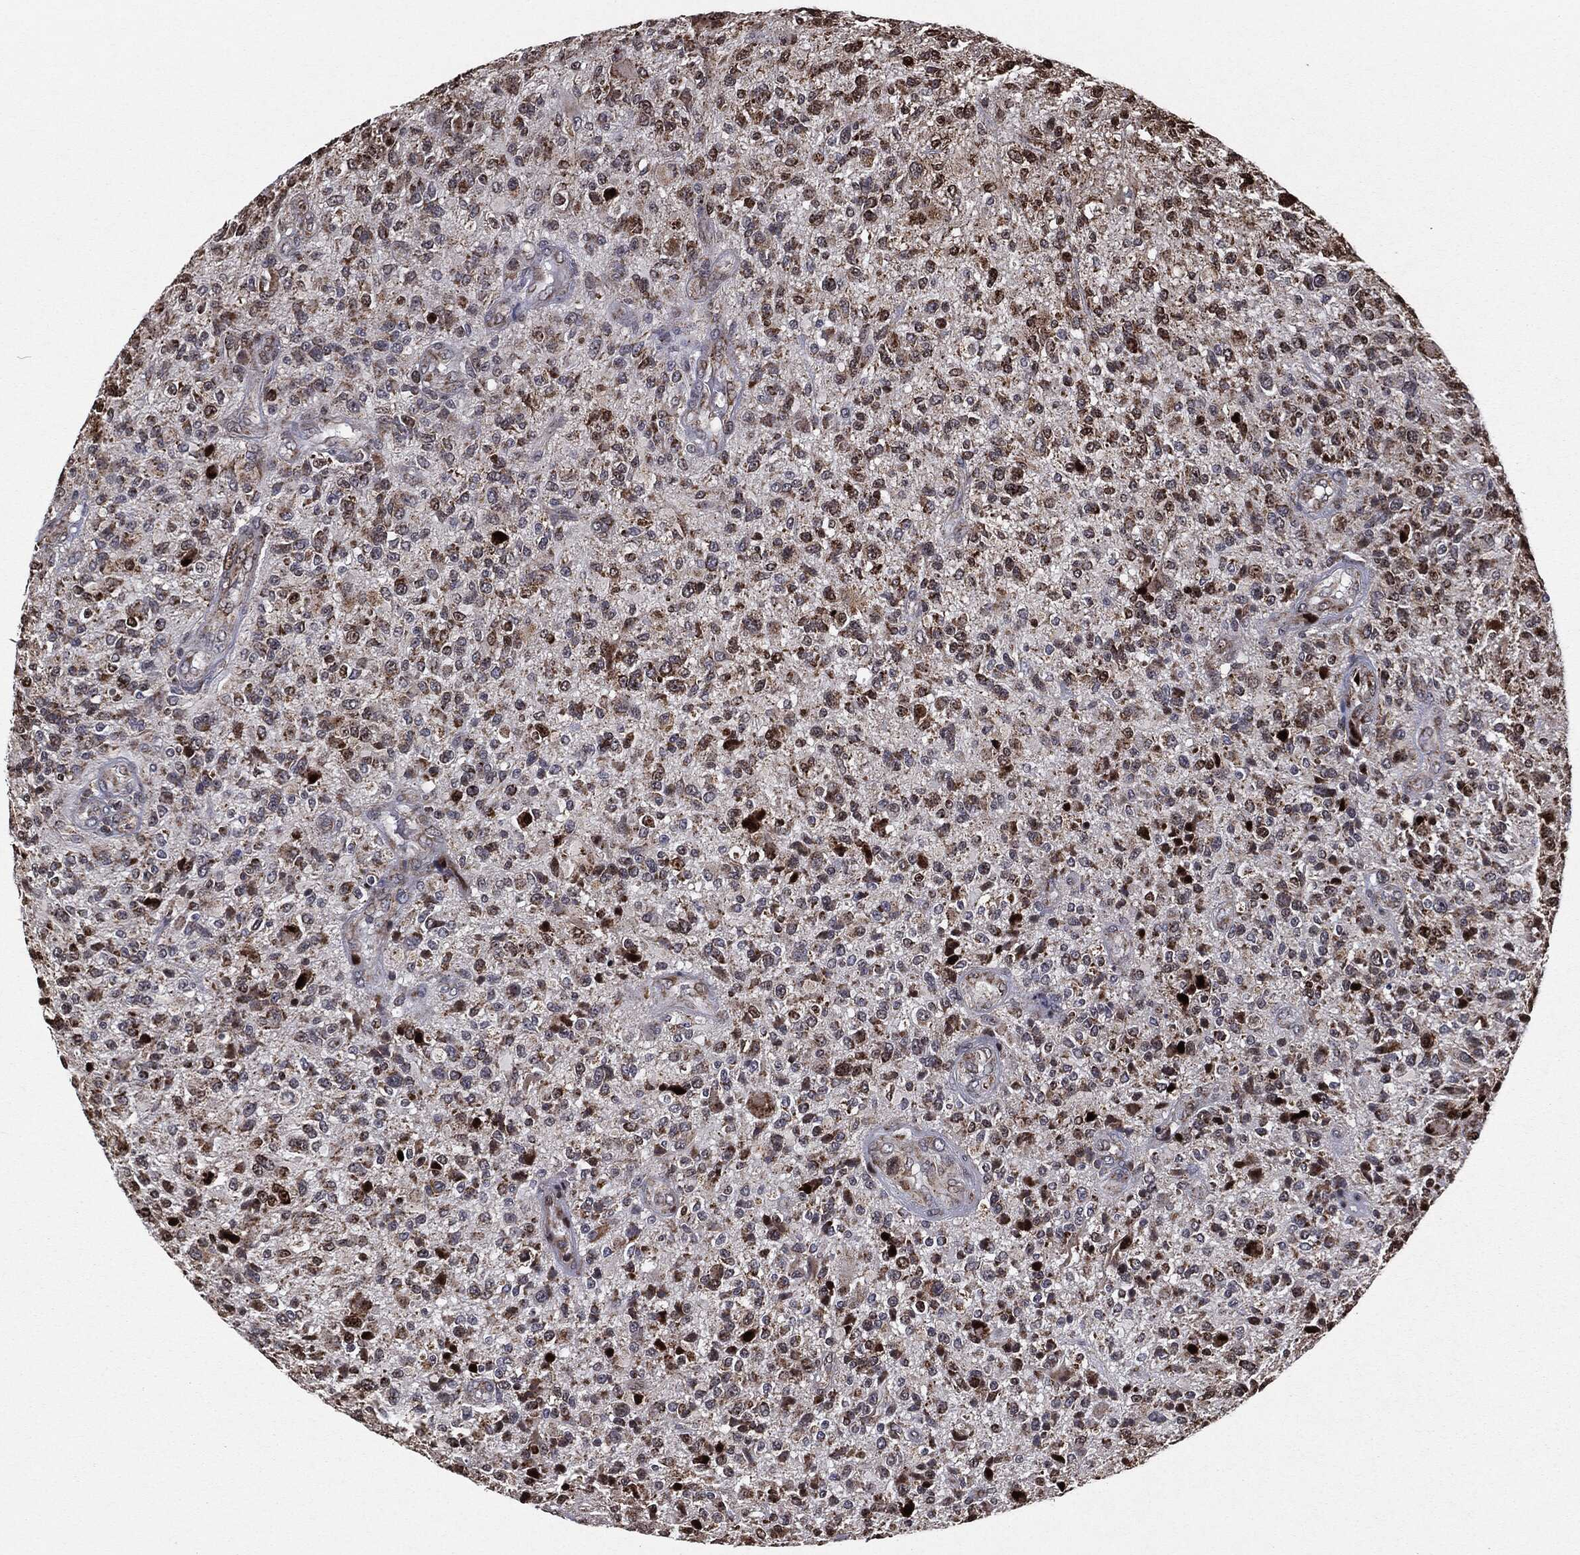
{"staining": {"intensity": "moderate", "quantity": "25%-75%", "location": "cytoplasmic/membranous,nuclear"}, "tissue": "glioma", "cell_type": "Tumor cells", "image_type": "cancer", "snomed": [{"axis": "morphology", "description": "Glioma, malignant, High grade"}, {"axis": "topography", "description": "Brain"}], "caption": "An image of malignant glioma (high-grade) stained for a protein shows moderate cytoplasmic/membranous and nuclear brown staining in tumor cells.", "gene": "CHCHD2", "patient": {"sex": "male", "age": 47}}